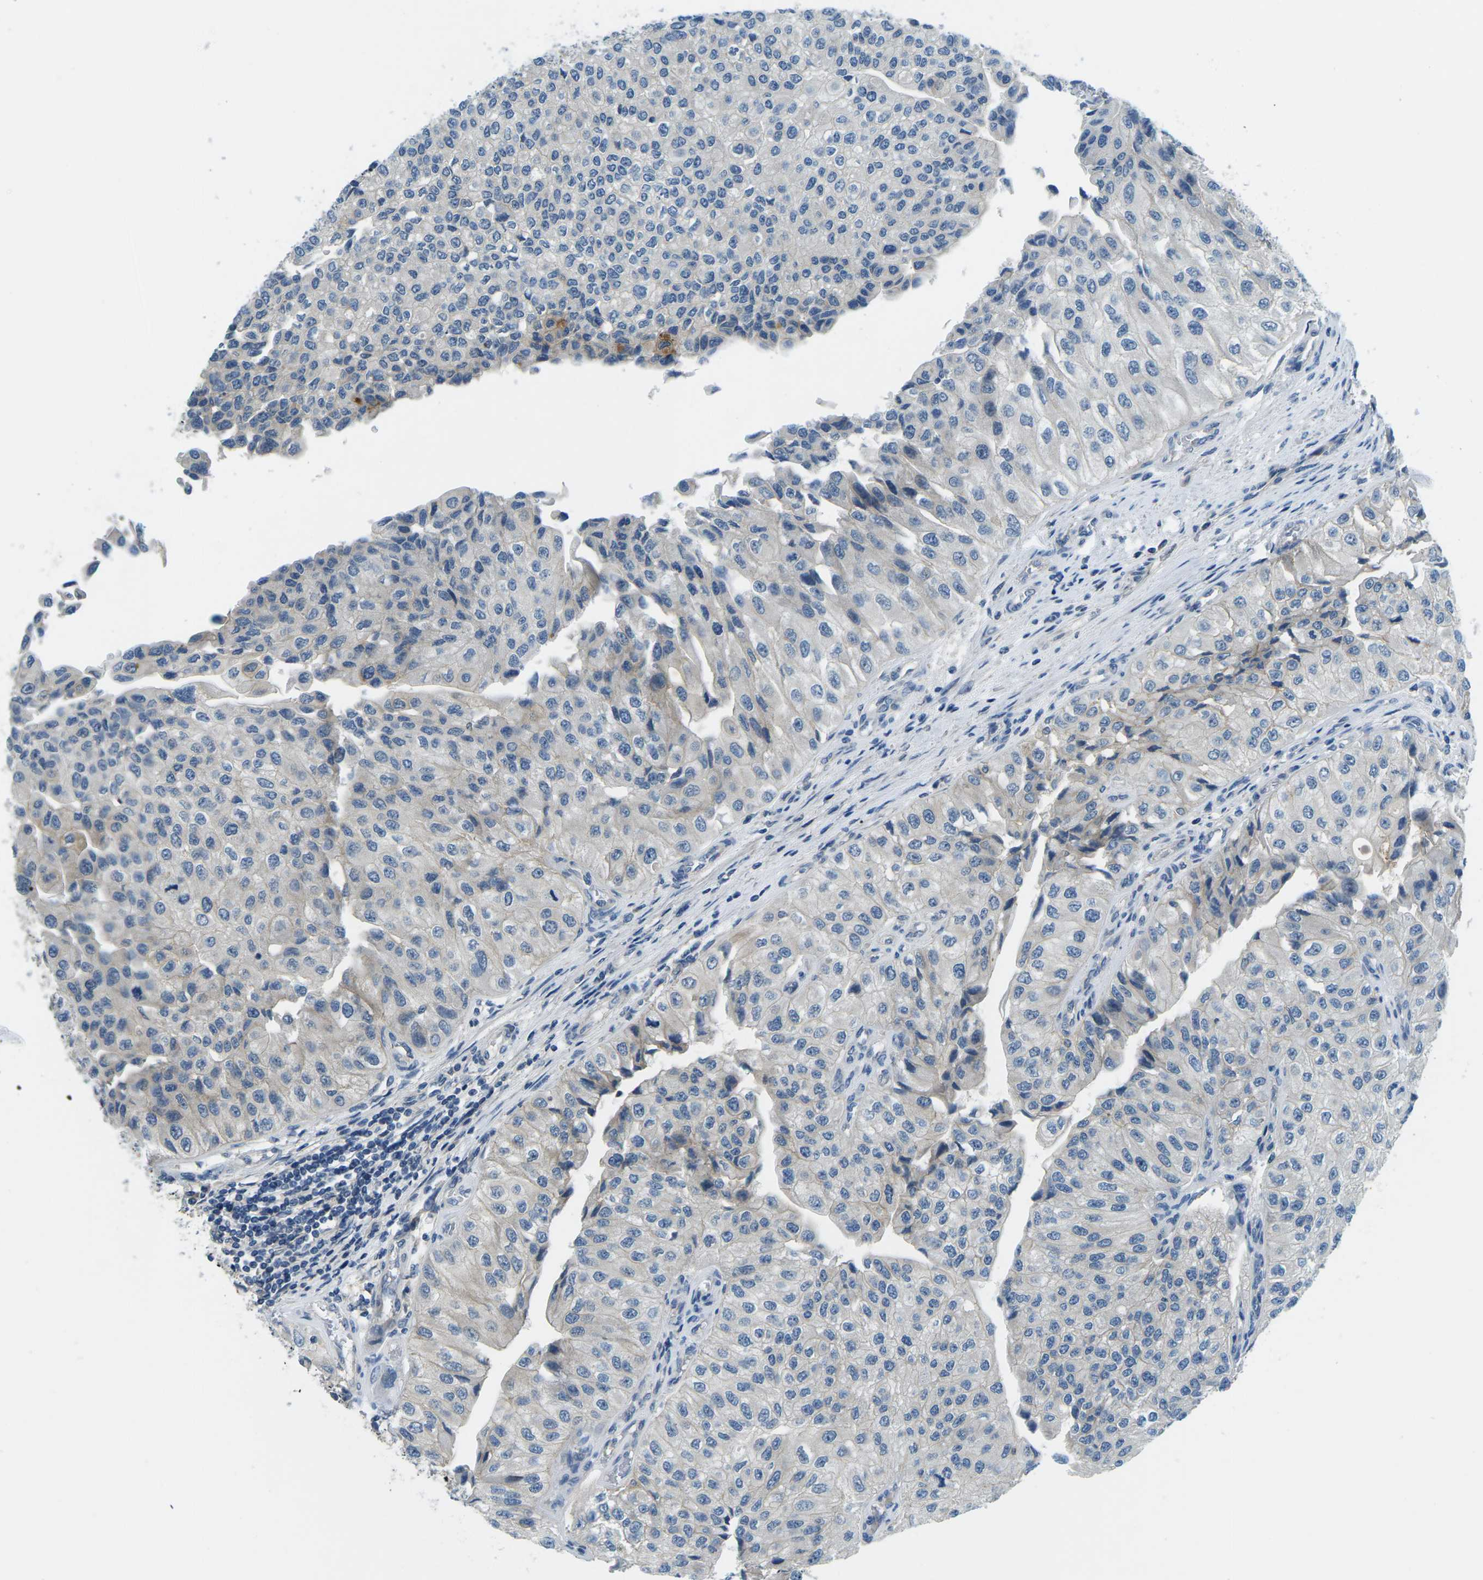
{"staining": {"intensity": "negative", "quantity": "none", "location": "none"}, "tissue": "urothelial cancer", "cell_type": "Tumor cells", "image_type": "cancer", "snomed": [{"axis": "morphology", "description": "Urothelial carcinoma, High grade"}, {"axis": "topography", "description": "Kidney"}, {"axis": "topography", "description": "Urinary bladder"}], "caption": "This is an immunohistochemistry (IHC) micrograph of urothelial cancer. There is no positivity in tumor cells.", "gene": "CTNND1", "patient": {"sex": "male", "age": 77}}